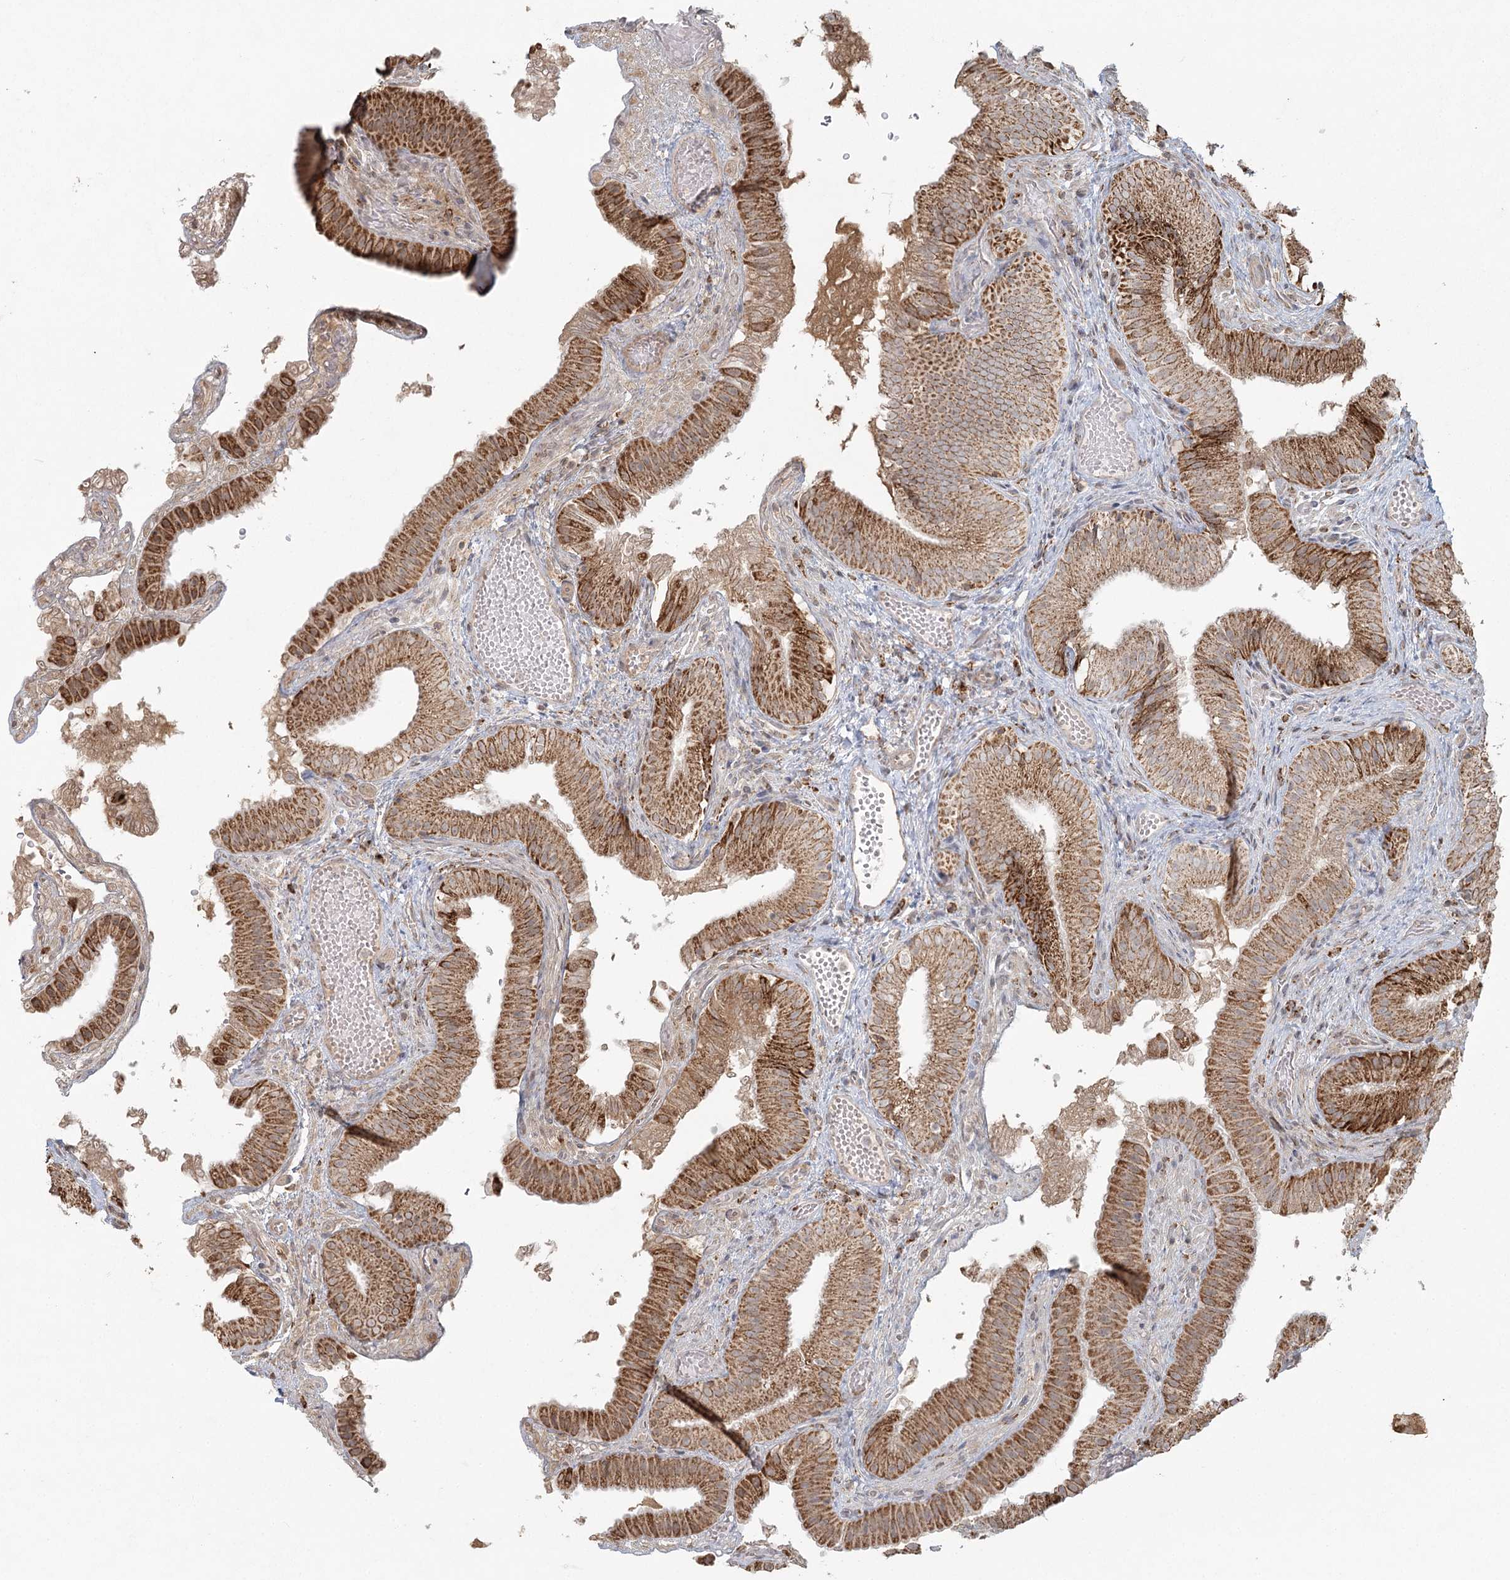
{"staining": {"intensity": "moderate", "quantity": ">75%", "location": "cytoplasmic/membranous,nuclear"}, "tissue": "gallbladder", "cell_type": "Glandular cells", "image_type": "normal", "snomed": [{"axis": "morphology", "description": "Normal tissue, NOS"}, {"axis": "topography", "description": "Gallbladder"}], "caption": "Benign gallbladder was stained to show a protein in brown. There is medium levels of moderate cytoplasmic/membranous,nuclear expression in approximately >75% of glandular cells. (Brightfield microscopy of DAB IHC at high magnification).", "gene": "LACTB", "patient": {"sex": "female", "age": 30}}